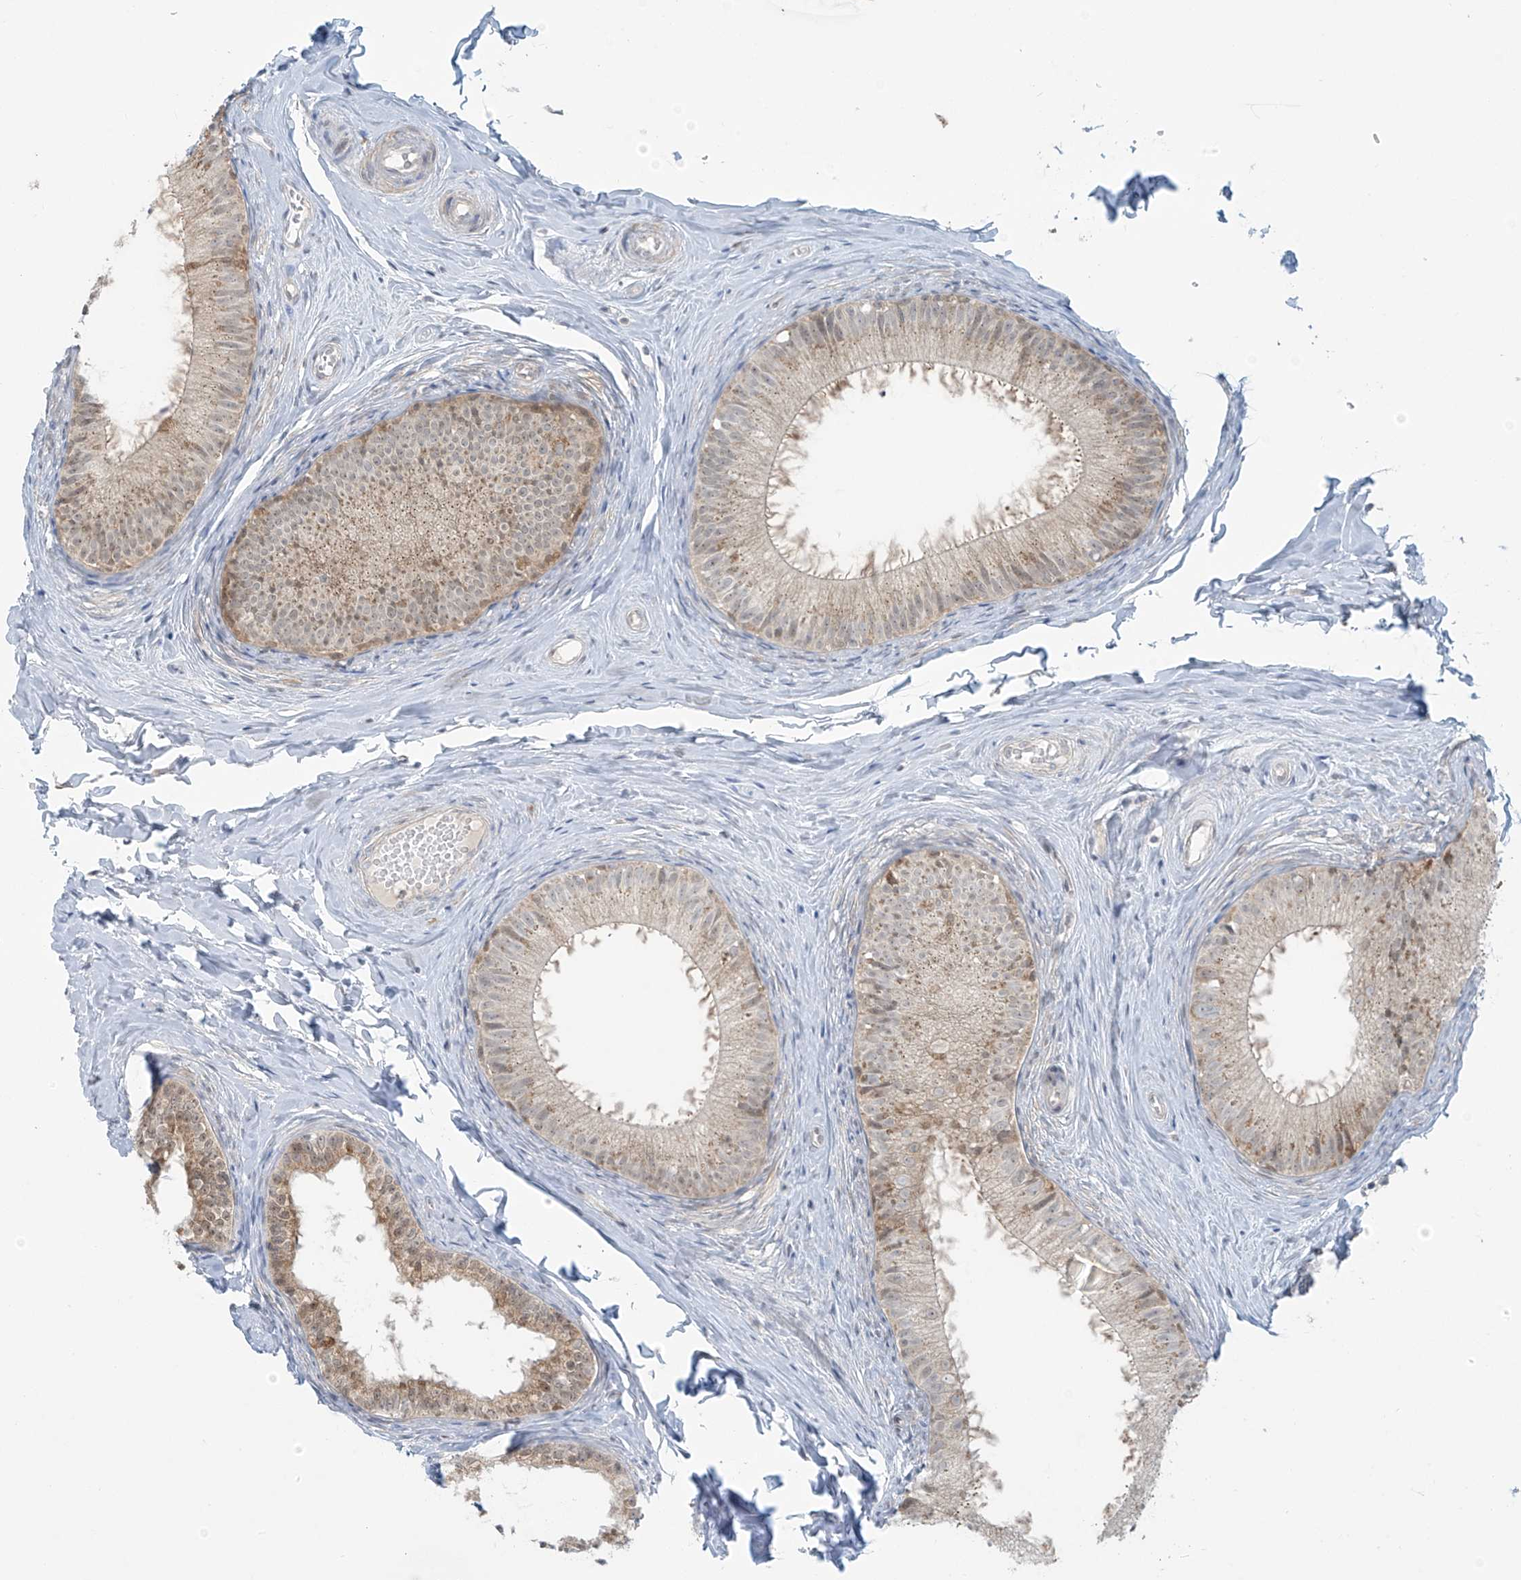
{"staining": {"intensity": "weak", "quantity": "25%-75%", "location": "cytoplasmic/membranous"}, "tissue": "epididymis", "cell_type": "Glandular cells", "image_type": "normal", "snomed": [{"axis": "morphology", "description": "Normal tissue, NOS"}, {"axis": "topography", "description": "Epididymis"}], "caption": "Benign epididymis shows weak cytoplasmic/membranous staining in about 25%-75% of glandular cells (DAB IHC with brightfield microscopy, high magnification)..", "gene": "HDDC2", "patient": {"sex": "male", "age": 34}}